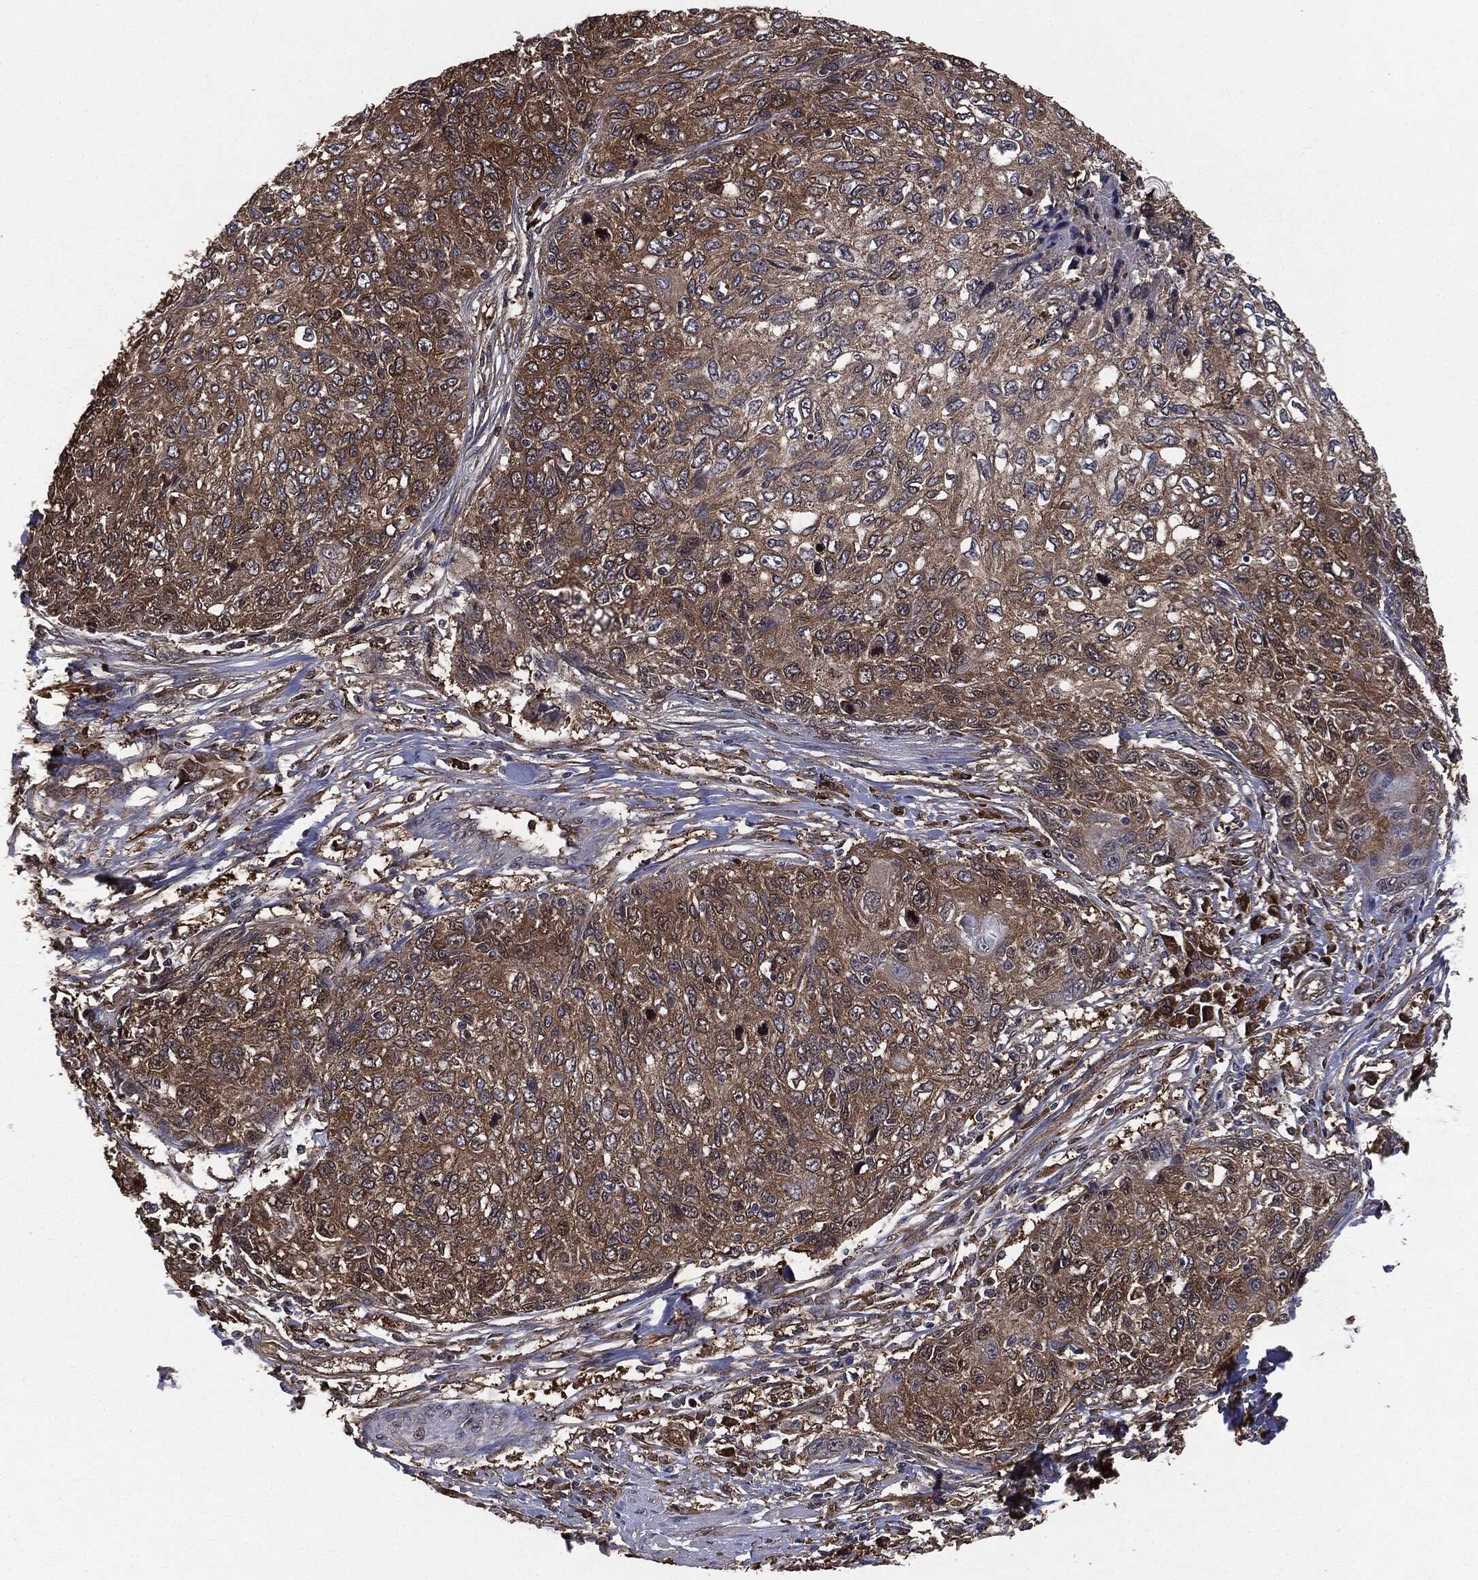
{"staining": {"intensity": "moderate", "quantity": ">75%", "location": "cytoplasmic/membranous"}, "tissue": "skin cancer", "cell_type": "Tumor cells", "image_type": "cancer", "snomed": [{"axis": "morphology", "description": "Squamous cell carcinoma, NOS"}, {"axis": "topography", "description": "Skin"}], "caption": "Immunohistochemical staining of human skin cancer (squamous cell carcinoma) demonstrates medium levels of moderate cytoplasmic/membranous protein expression in about >75% of tumor cells.", "gene": "NME1", "patient": {"sex": "male", "age": 92}}